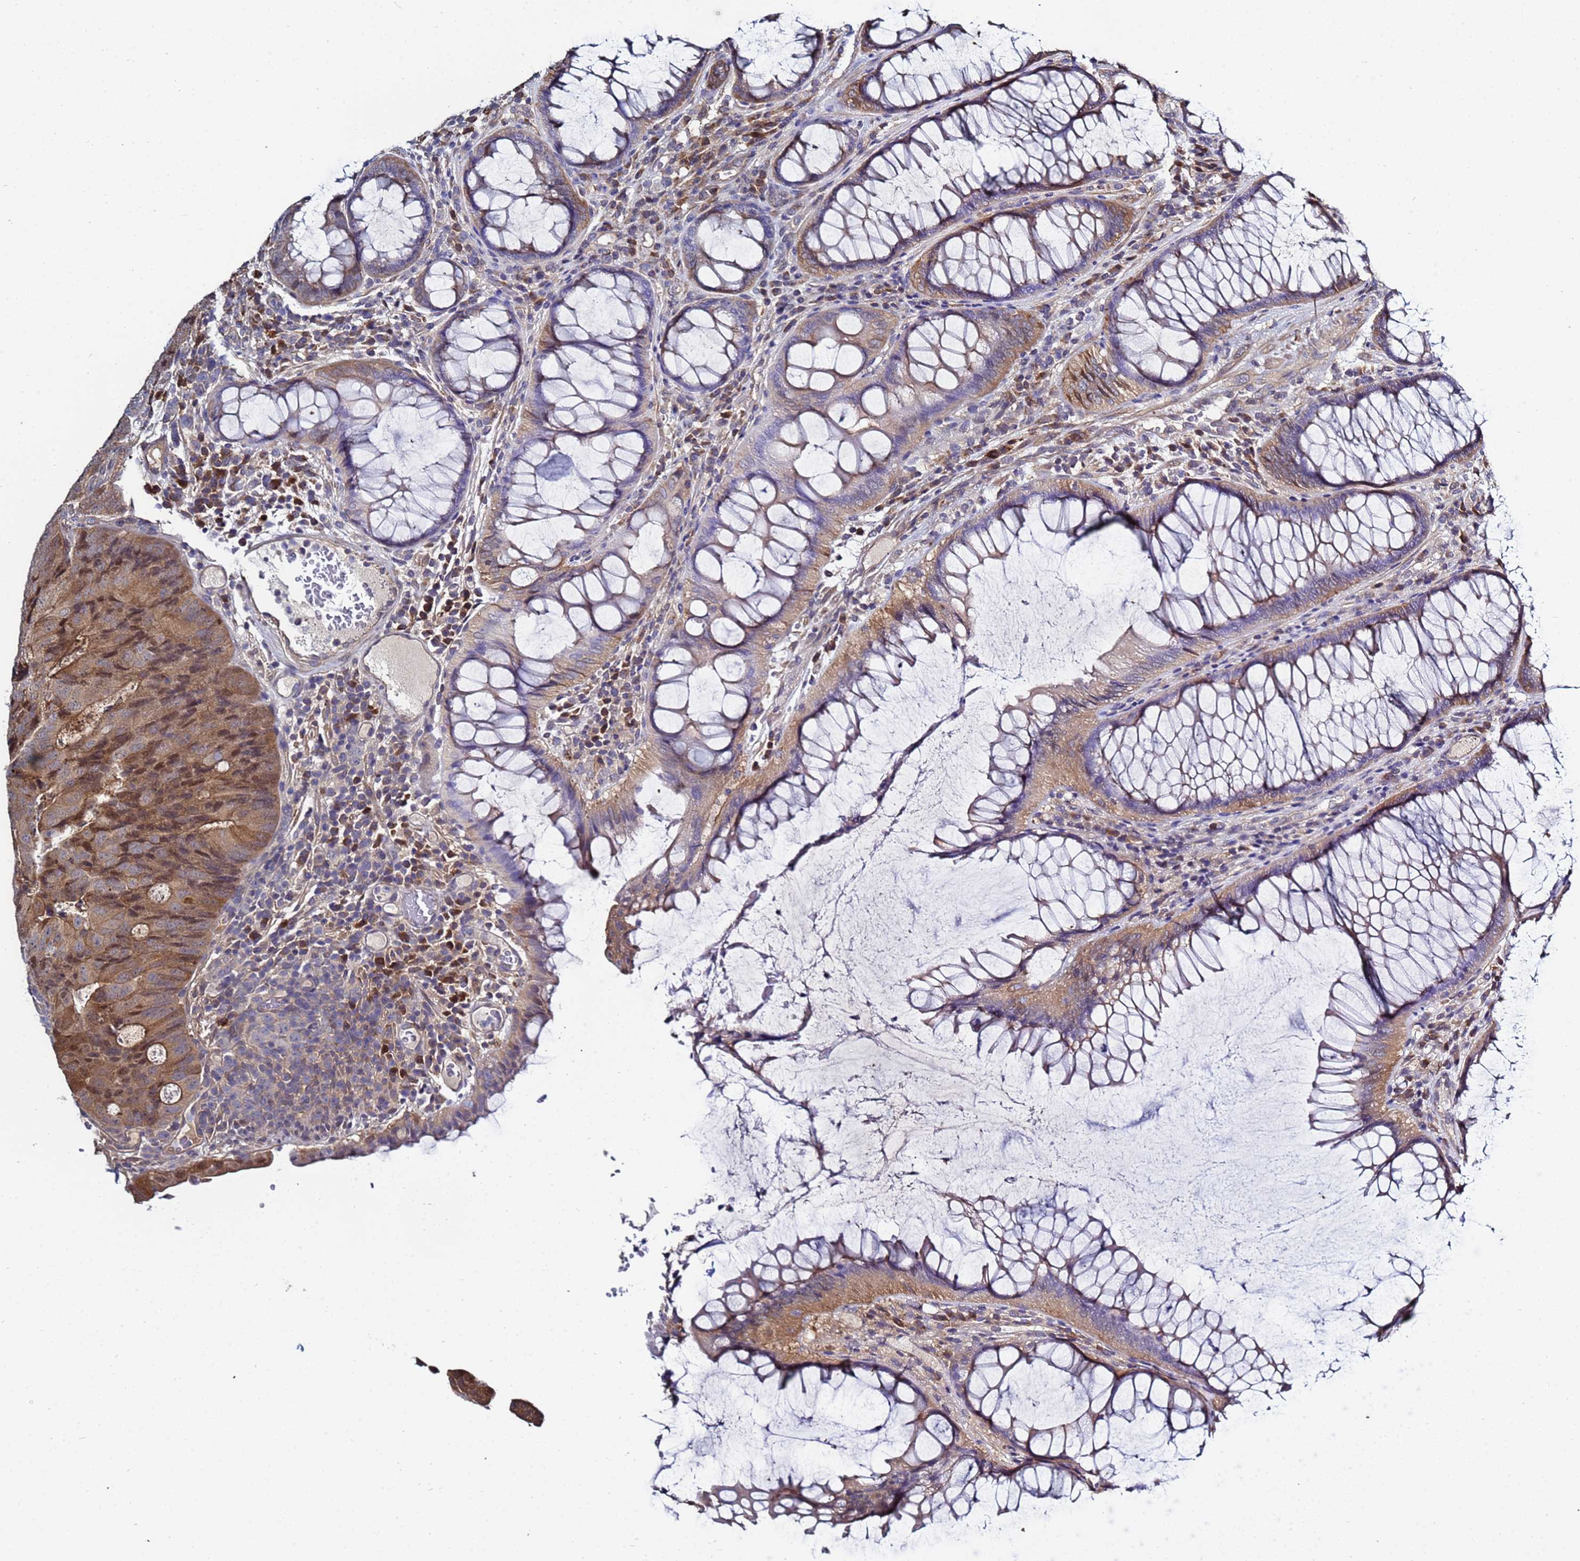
{"staining": {"intensity": "moderate", "quantity": ">75%", "location": "cytoplasmic/membranous"}, "tissue": "colorectal cancer", "cell_type": "Tumor cells", "image_type": "cancer", "snomed": [{"axis": "morphology", "description": "Adenocarcinoma, NOS"}, {"axis": "topography", "description": "Colon"}], "caption": "Human colorectal adenocarcinoma stained for a protein (brown) reveals moderate cytoplasmic/membranous positive positivity in approximately >75% of tumor cells.", "gene": "NAXE", "patient": {"sex": "female", "age": 67}}